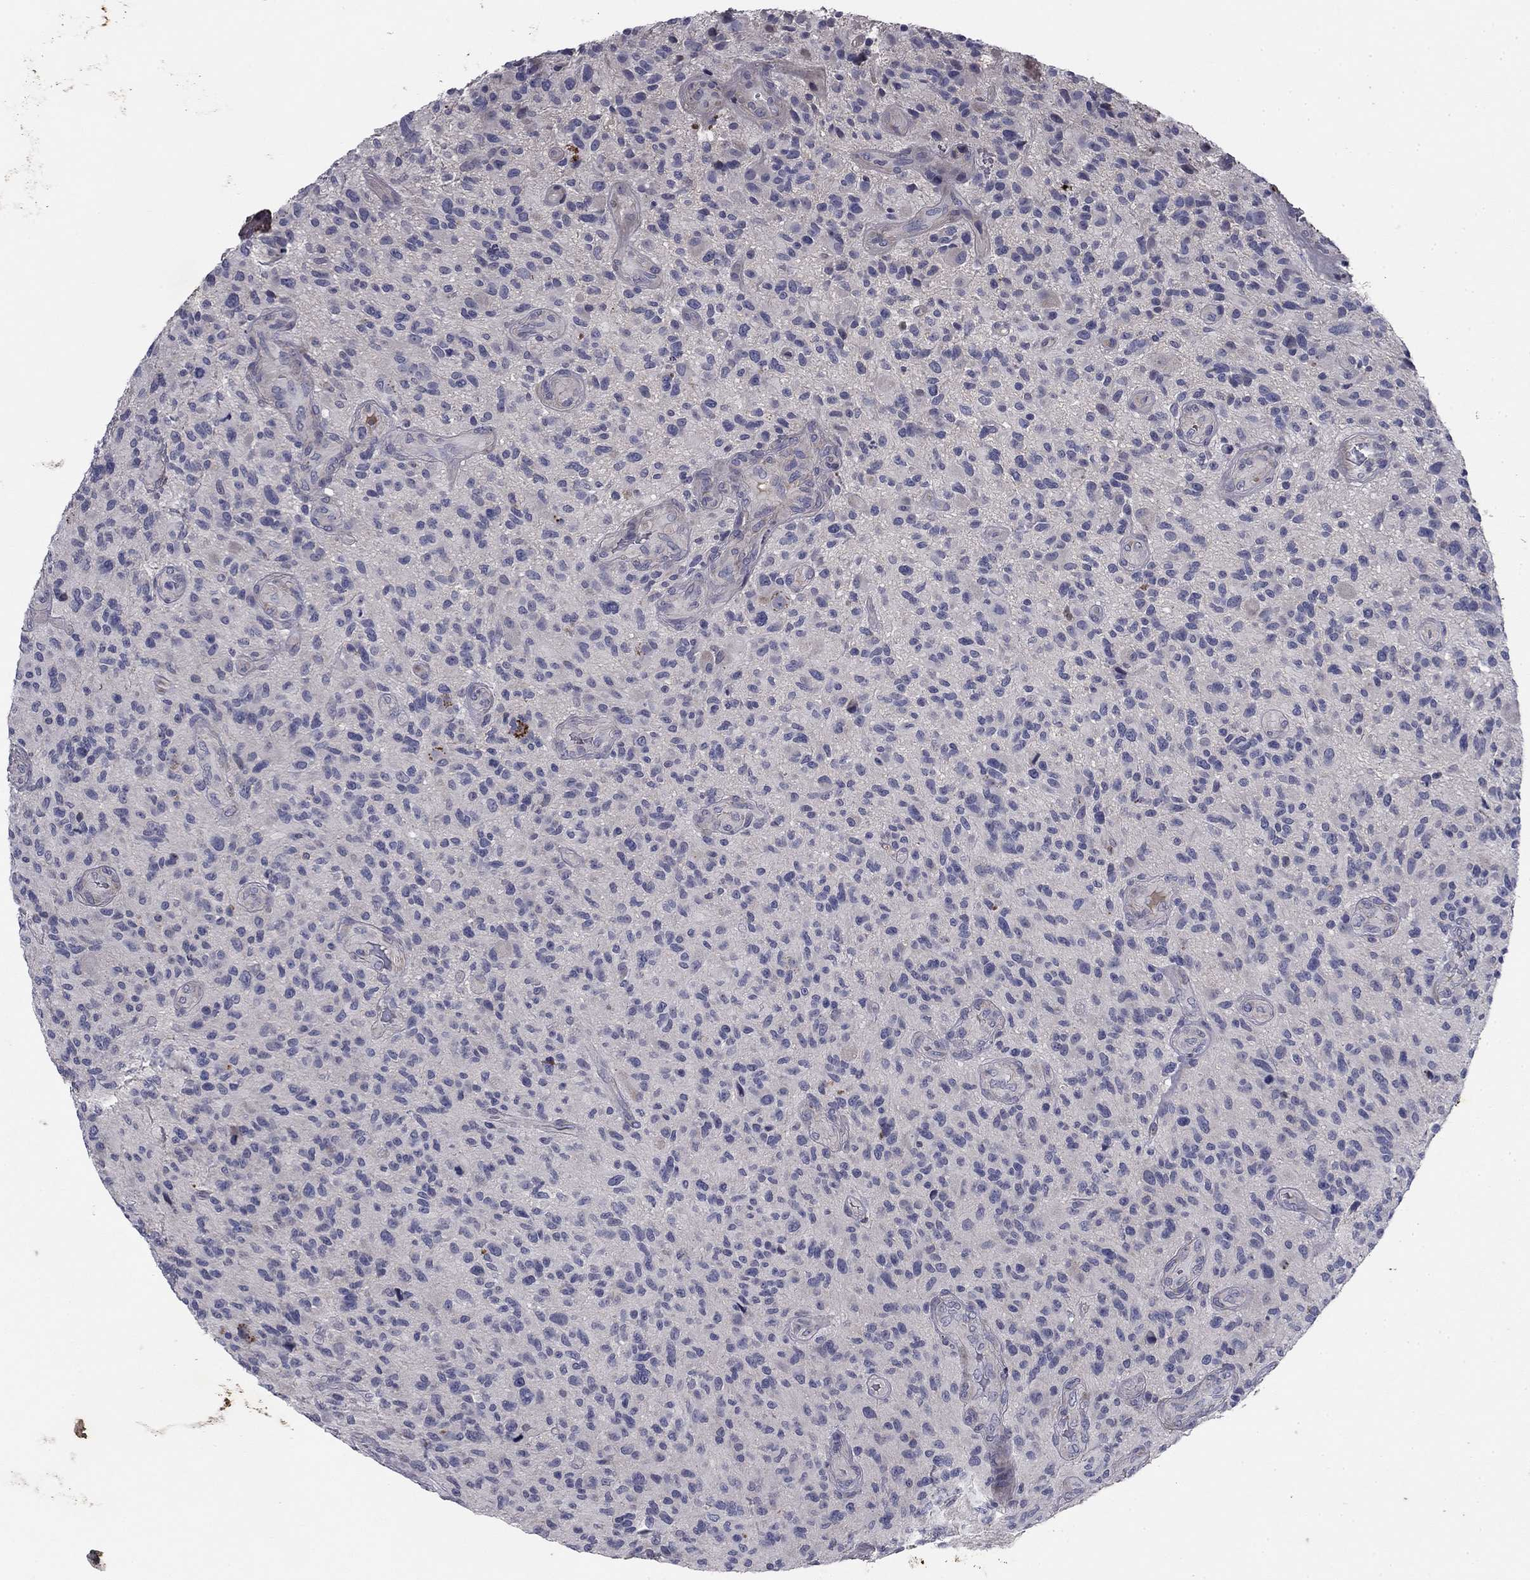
{"staining": {"intensity": "negative", "quantity": "none", "location": "none"}, "tissue": "glioma", "cell_type": "Tumor cells", "image_type": "cancer", "snomed": [{"axis": "morphology", "description": "Glioma, malignant, High grade"}, {"axis": "topography", "description": "Brain"}], "caption": "There is no significant staining in tumor cells of malignant high-grade glioma.", "gene": "COL2A1", "patient": {"sex": "male", "age": 47}}